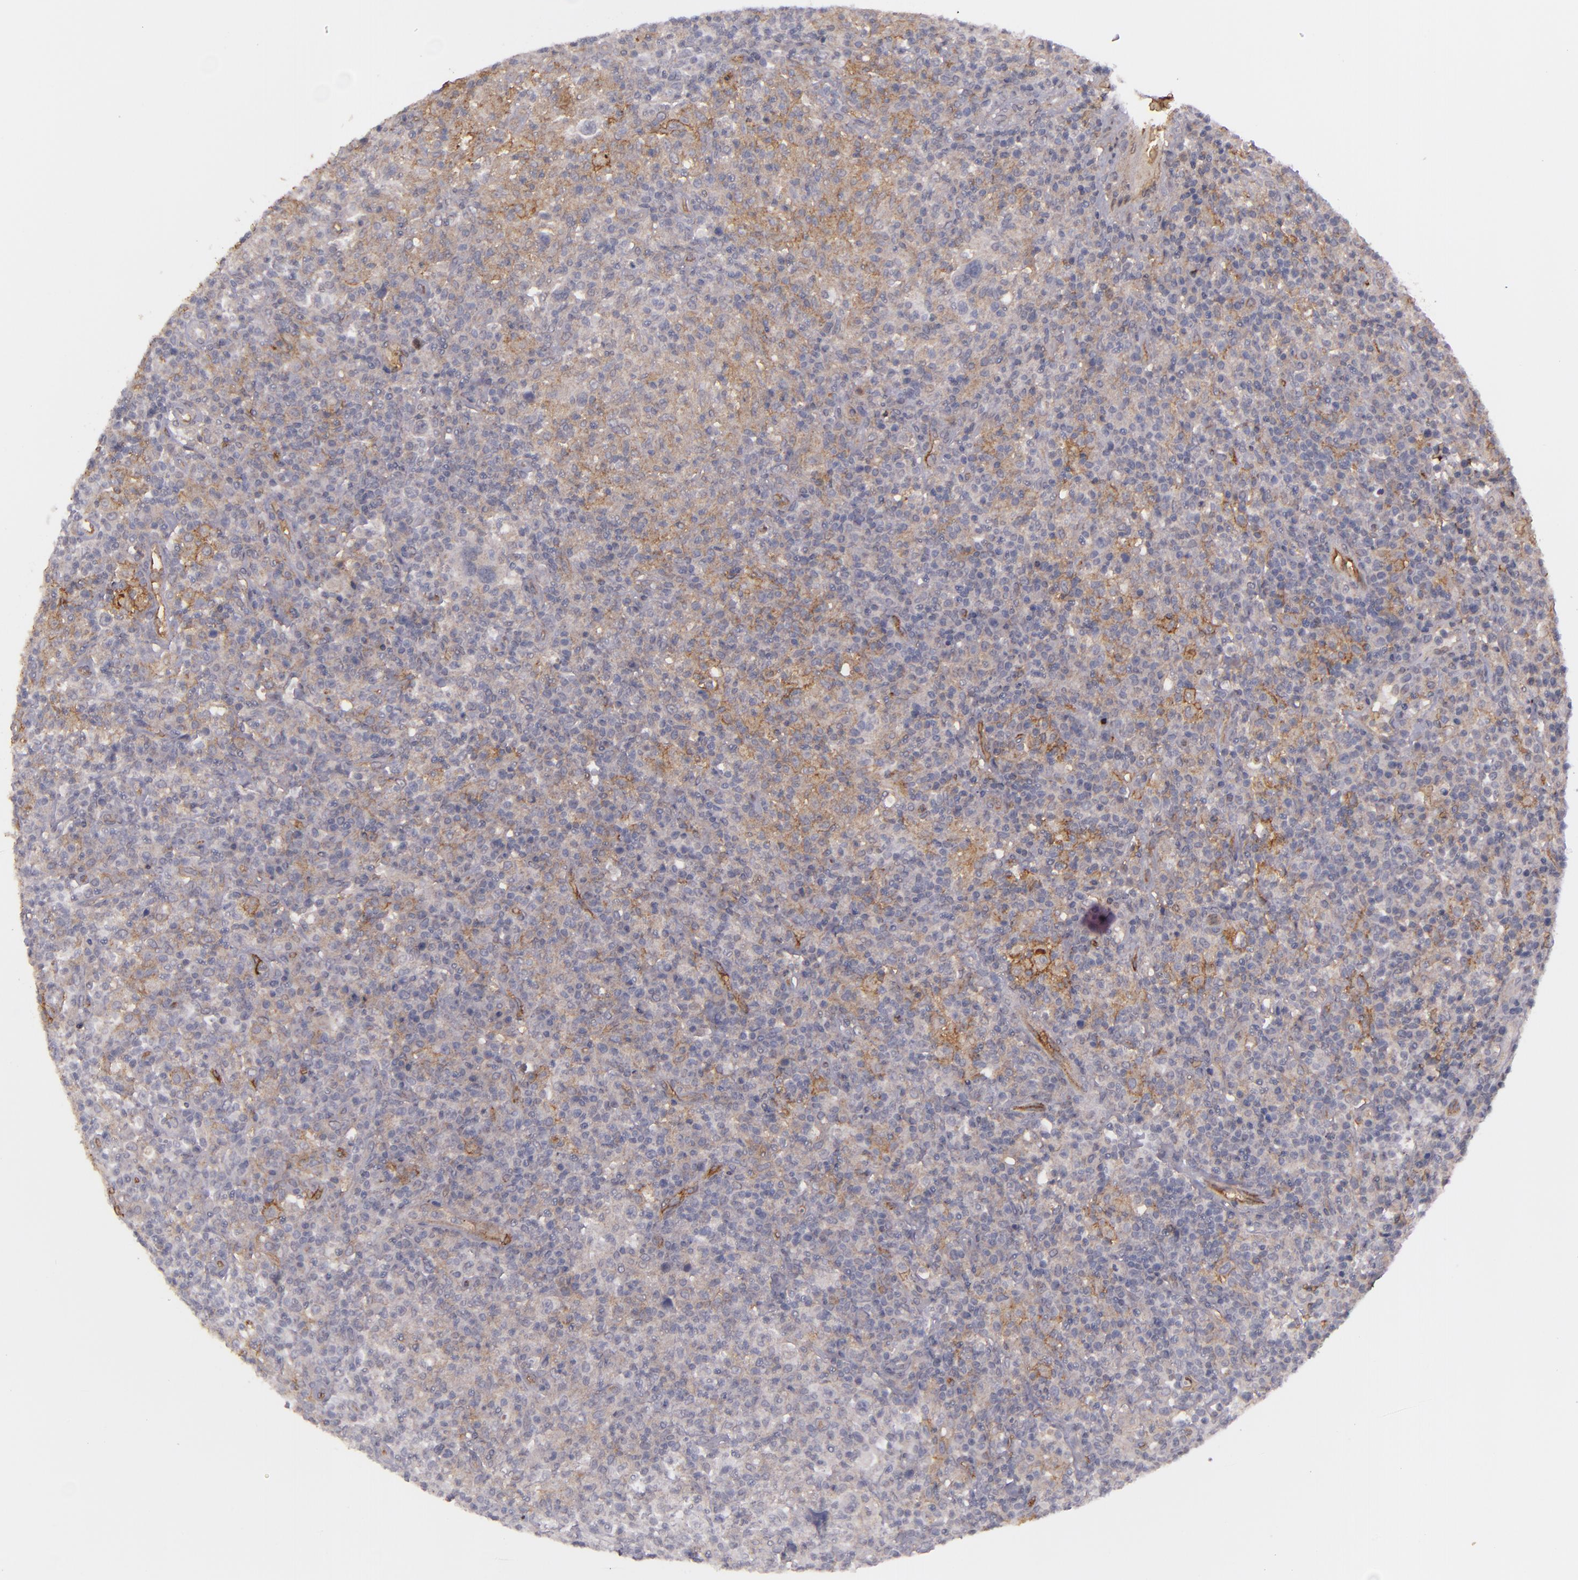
{"staining": {"intensity": "negative", "quantity": "none", "location": "none"}, "tissue": "lymphoma", "cell_type": "Tumor cells", "image_type": "cancer", "snomed": [{"axis": "morphology", "description": "Hodgkin's disease, NOS"}, {"axis": "topography", "description": "Lymph node"}], "caption": "Tumor cells show no significant protein positivity in Hodgkin's disease.", "gene": "ACE", "patient": {"sex": "male", "age": 65}}